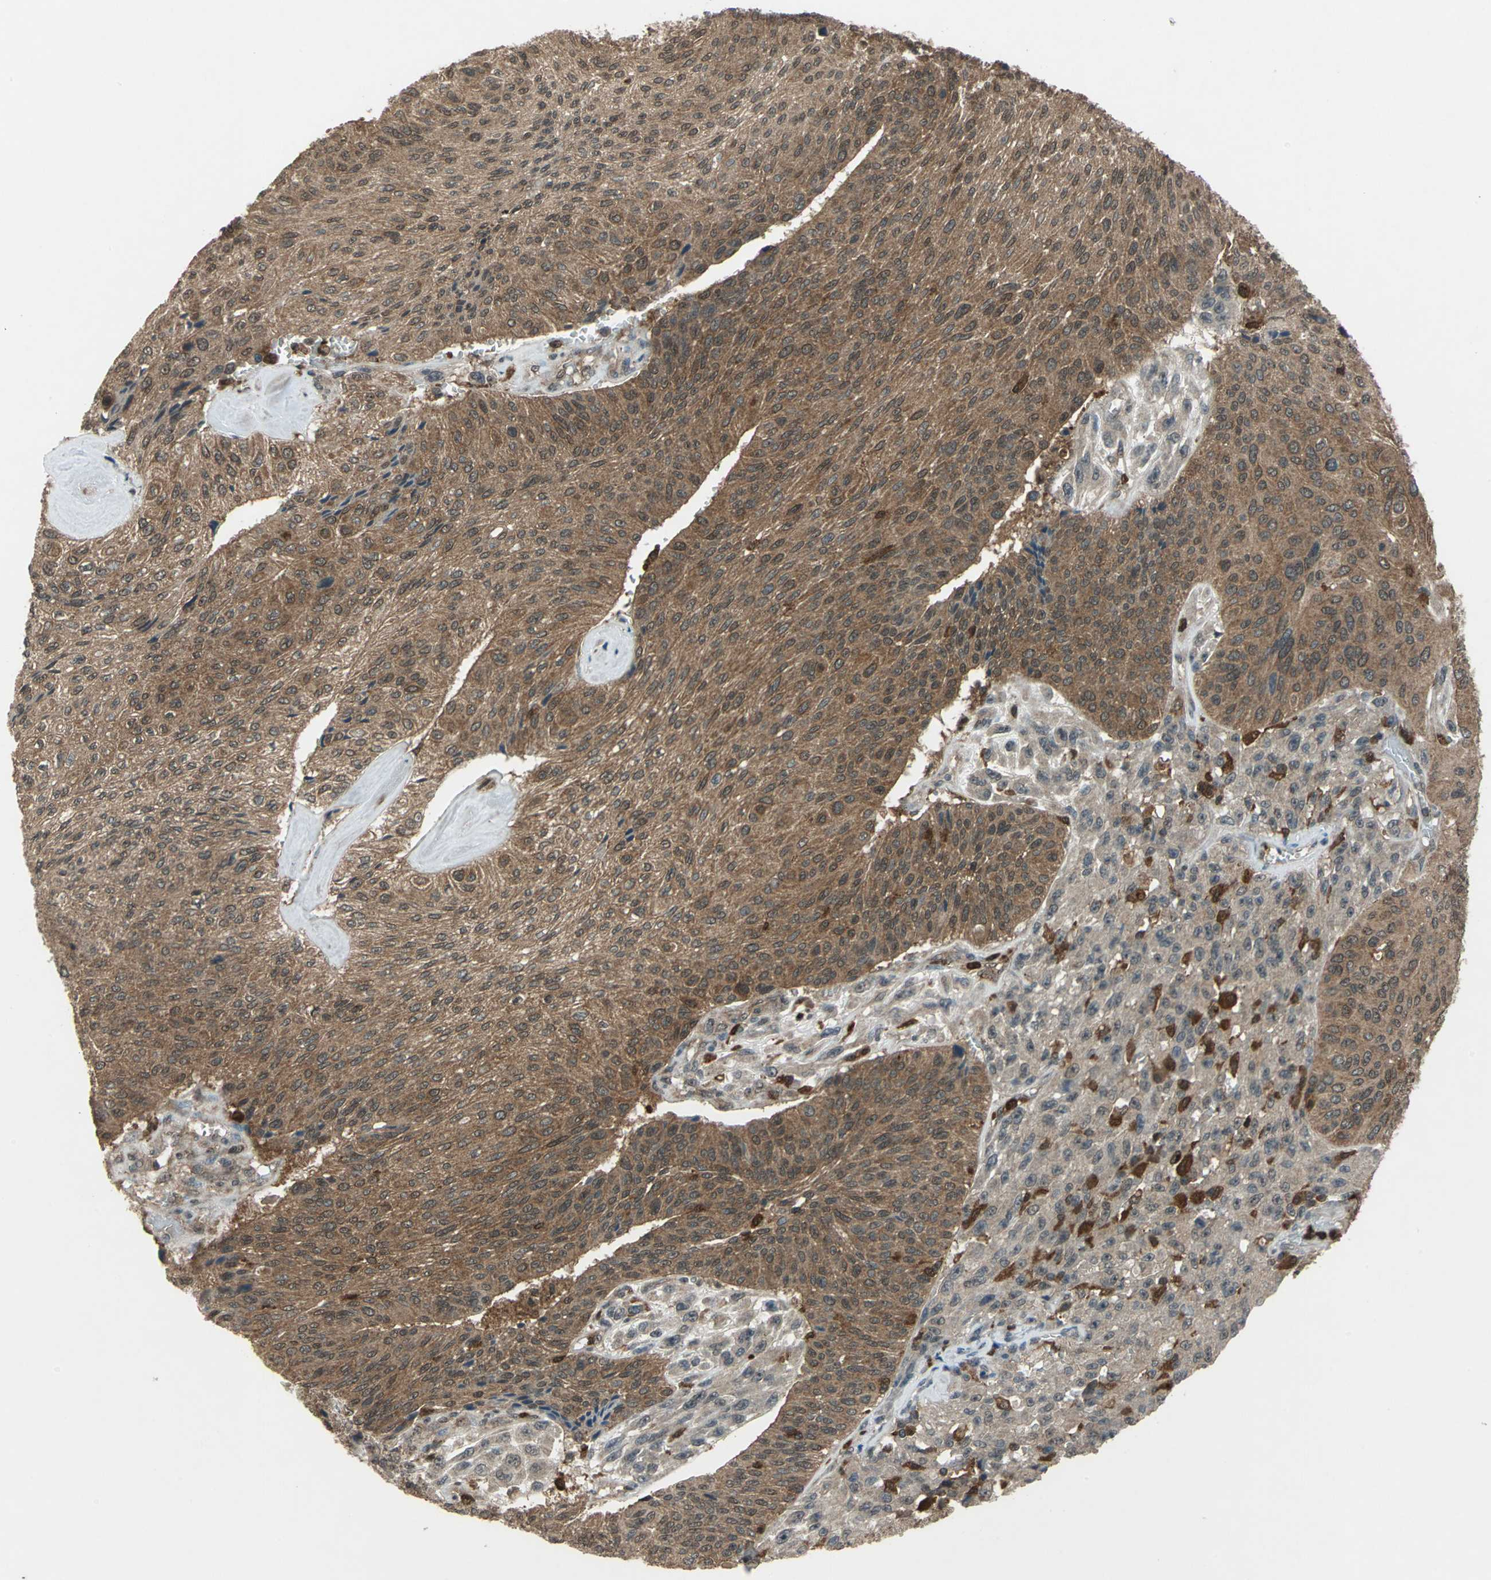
{"staining": {"intensity": "strong", "quantity": ">75%", "location": "cytoplasmic/membranous"}, "tissue": "urothelial cancer", "cell_type": "Tumor cells", "image_type": "cancer", "snomed": [{"axis": "morphology", "description": "Urothelial carcinoma, High grade"}, {"axis": "topography", "description": "Urinary bladder"}], "caption": "Human high-grade urothelial carcinoma stained with a protein marker exhibits strong staining in tumor cells.", "gene": "PYCARD", "patient": {"sex": "male", "age": 66}}